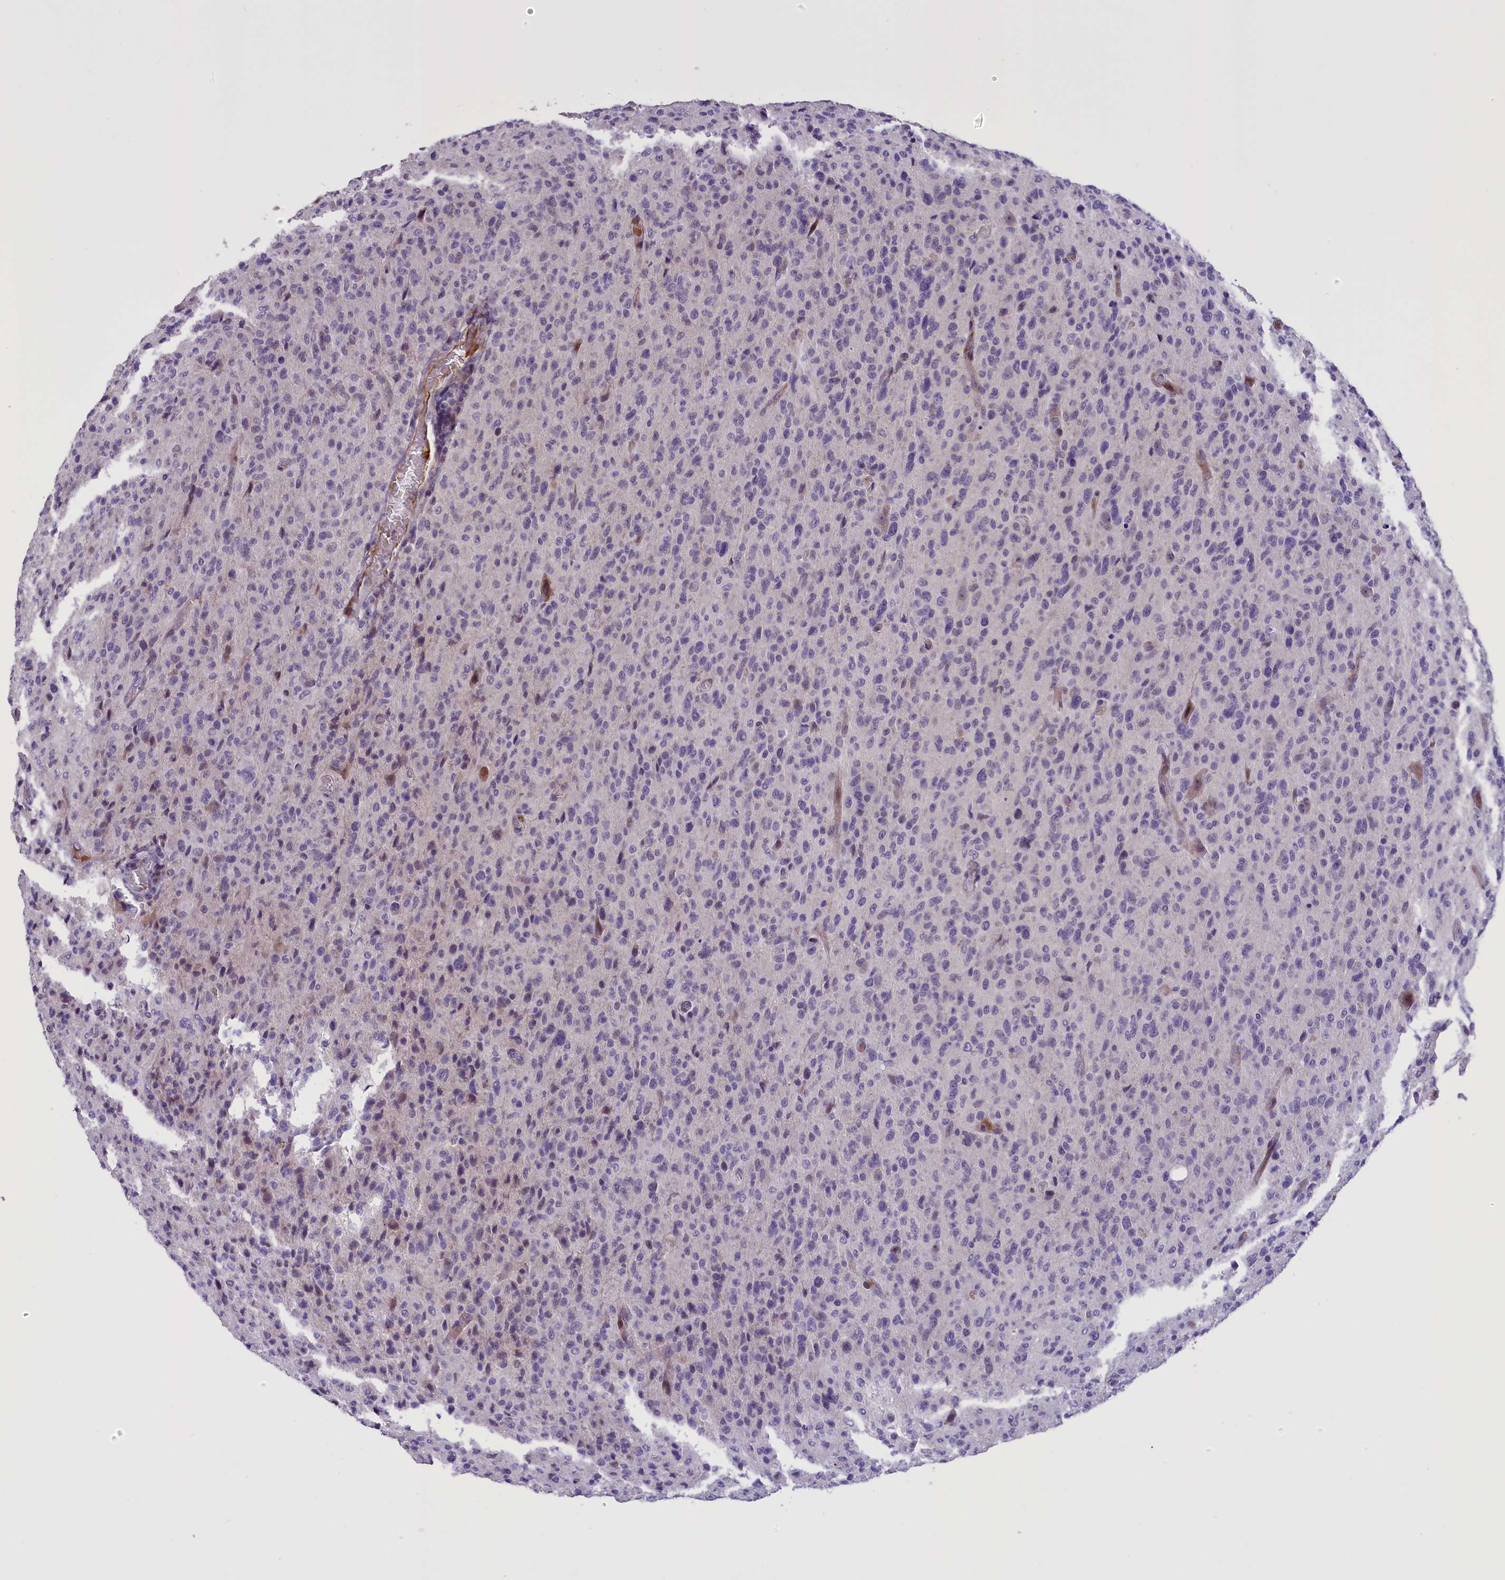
{"staining": {"intensity": "negative", "quantity": "none", "location": "none"}, "tissue": "glioma", "cell_type": "Tumor cells", "image_type": "cancer", "snomed": [{"axis": "morphology", "description": "Glioma, malignant, High grade"}, {"axis": "topography", "description": "Brain"}], "caption": "High magnification brightfield microscopy of high-grade glioma (malignant) stained with DAB (3,3'-diaminobenzidine) (brown) and counterstained with hematoxylin (blue): tumor cells show no significant staining.", "gene": "ENHO", "patient": {"sex": "female", "age": 57}}